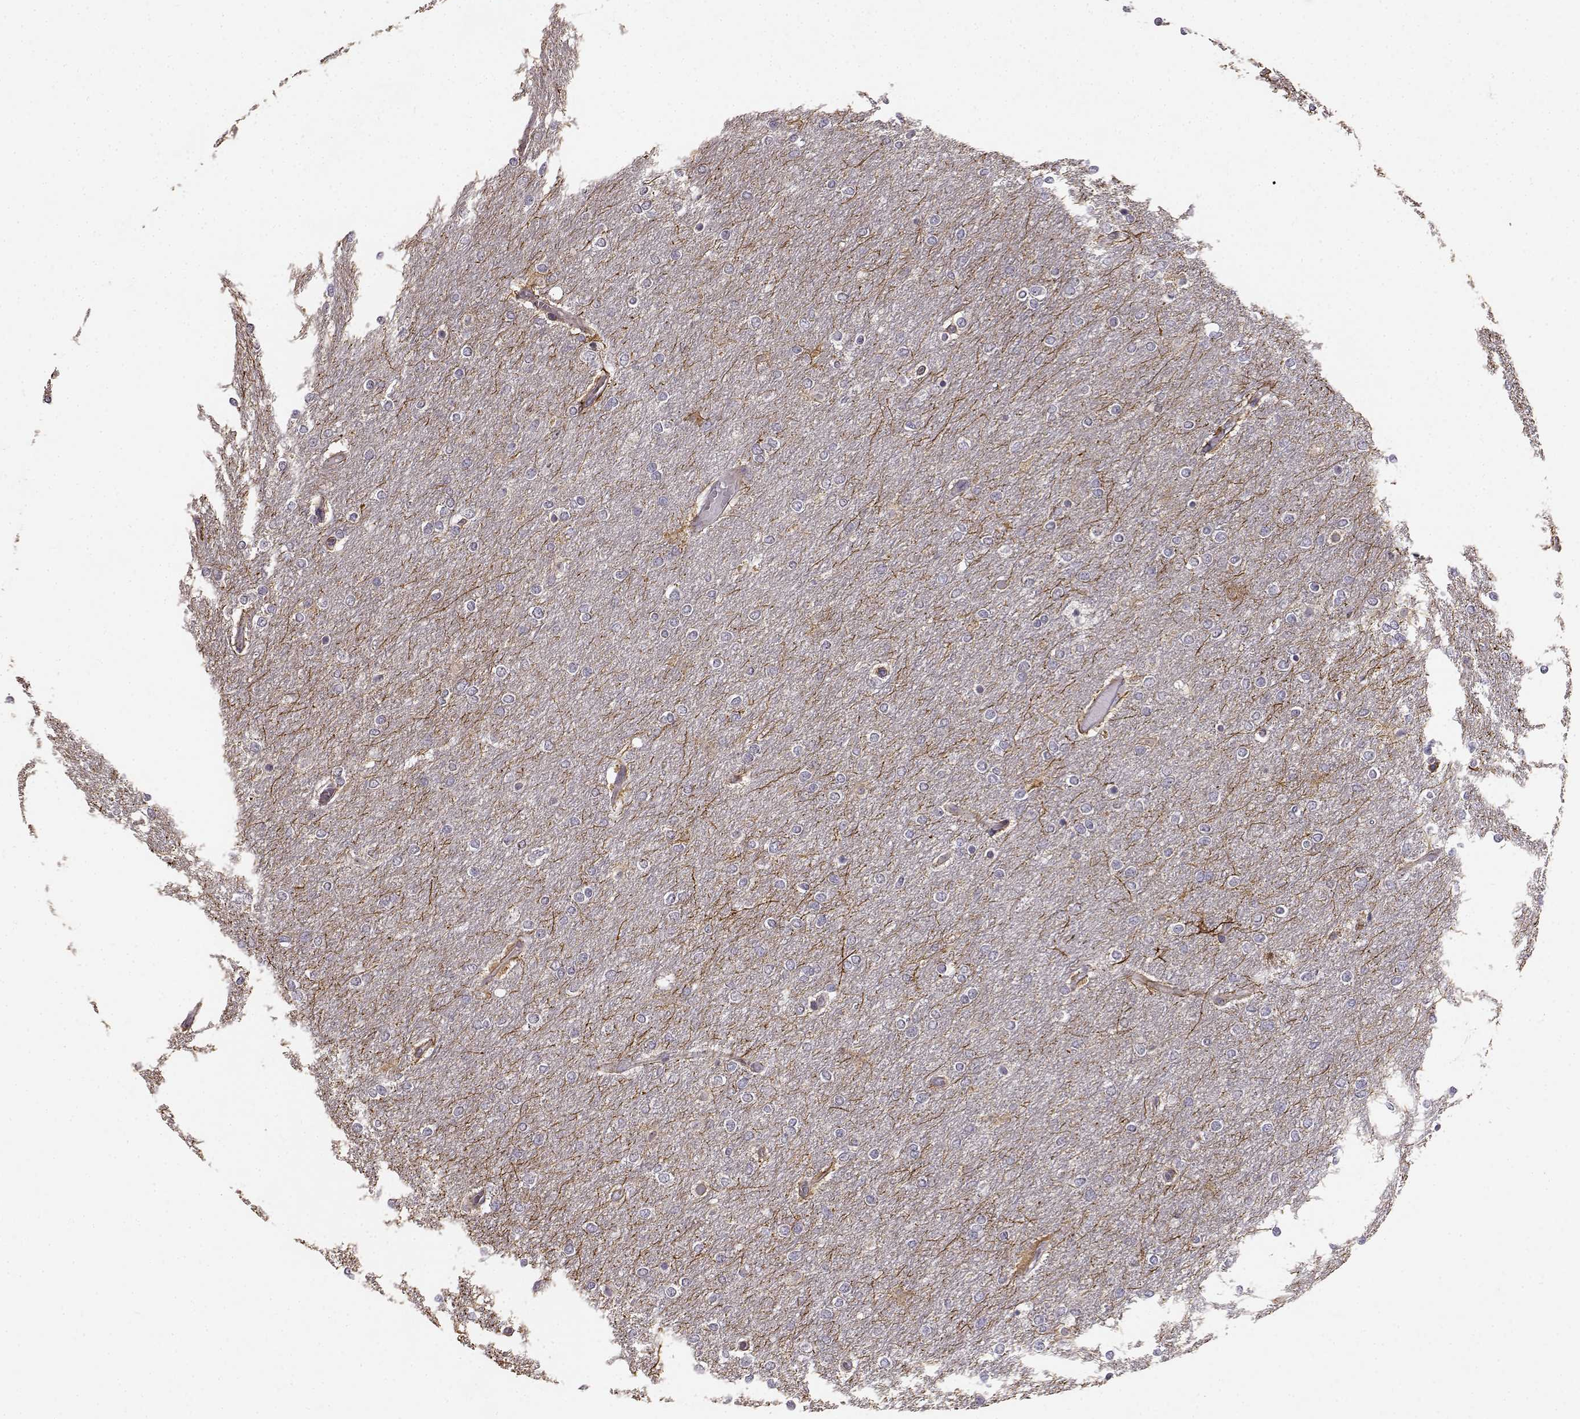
{"staining": {"intensity": "negative", "quantity": "none", "location": "none"}, "tissue": "glioma", "cell_type": "Tumor cells", "image_type": "cancer", "snomed": [{"axis": "morphology", "description": "Glioma, malignant, High grade"}, {"axis": "topography", "description": "Brain"}], "caption": "Malignant high-grade glioma was stained to show a protein in brown. There is no significant staining in tumor cells.", "gene": "ERBB3", "patient": {"sex": "female", "age": 61}}